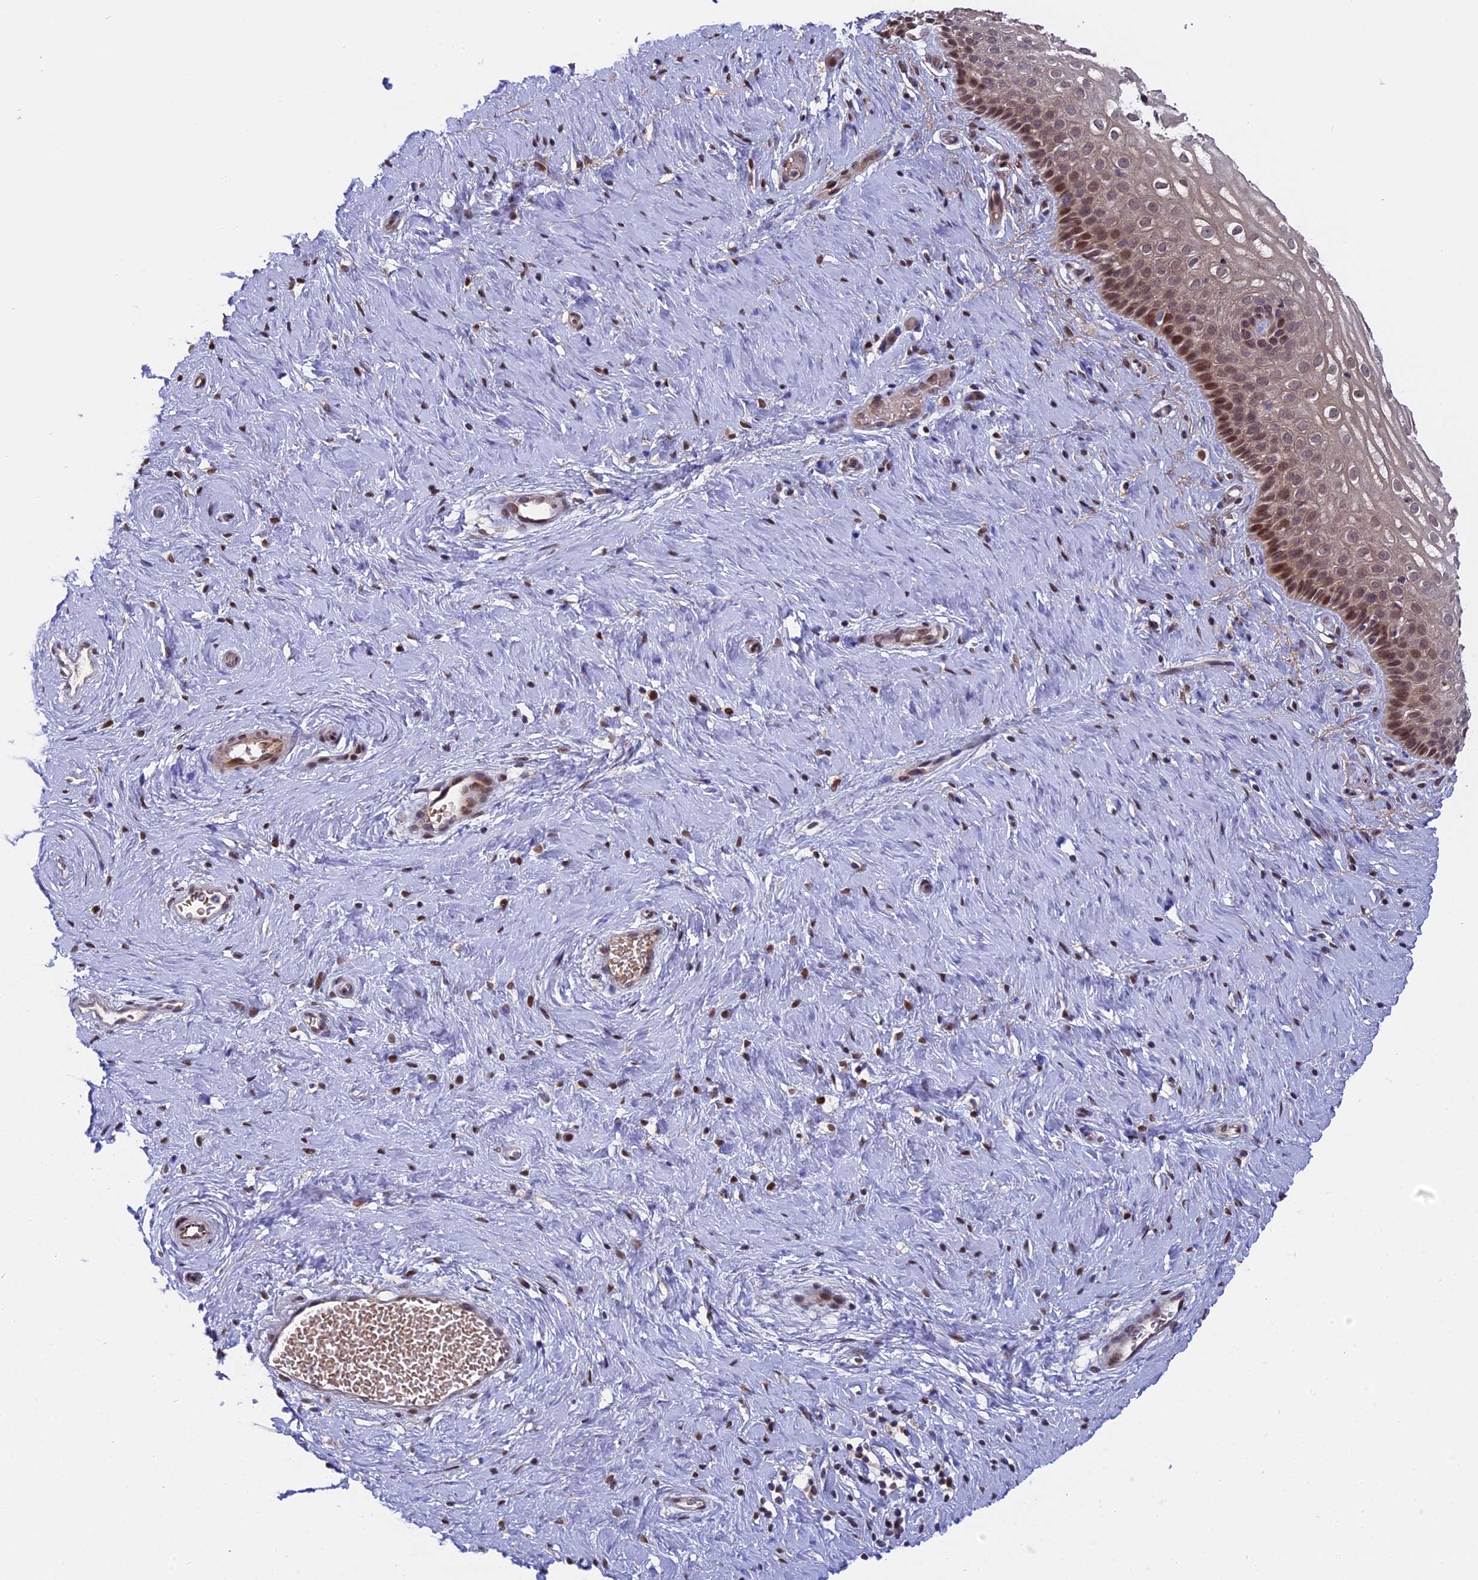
{"staining": {"intensity": "moderate", "quantity": ">75%", "location": "nuclear"}, "tissue": "cervix", "cell_type": "Glandular cells", "image_type": "normal", "snomed": [{"axis": "morphology", "description": "Normal tissue, NOS"}, {"axis": "topography", "description": "Cervix"}], "caption": "Immunohistochemistry of normal cervix displays medium levels of moderate nuclear positivity in approximately >75% of glandular cells. (Brightfield microscopy of DAB IHC at high magnification).", "gene": "PYGO1", "patient": {"sex": "female", "age": 33}}